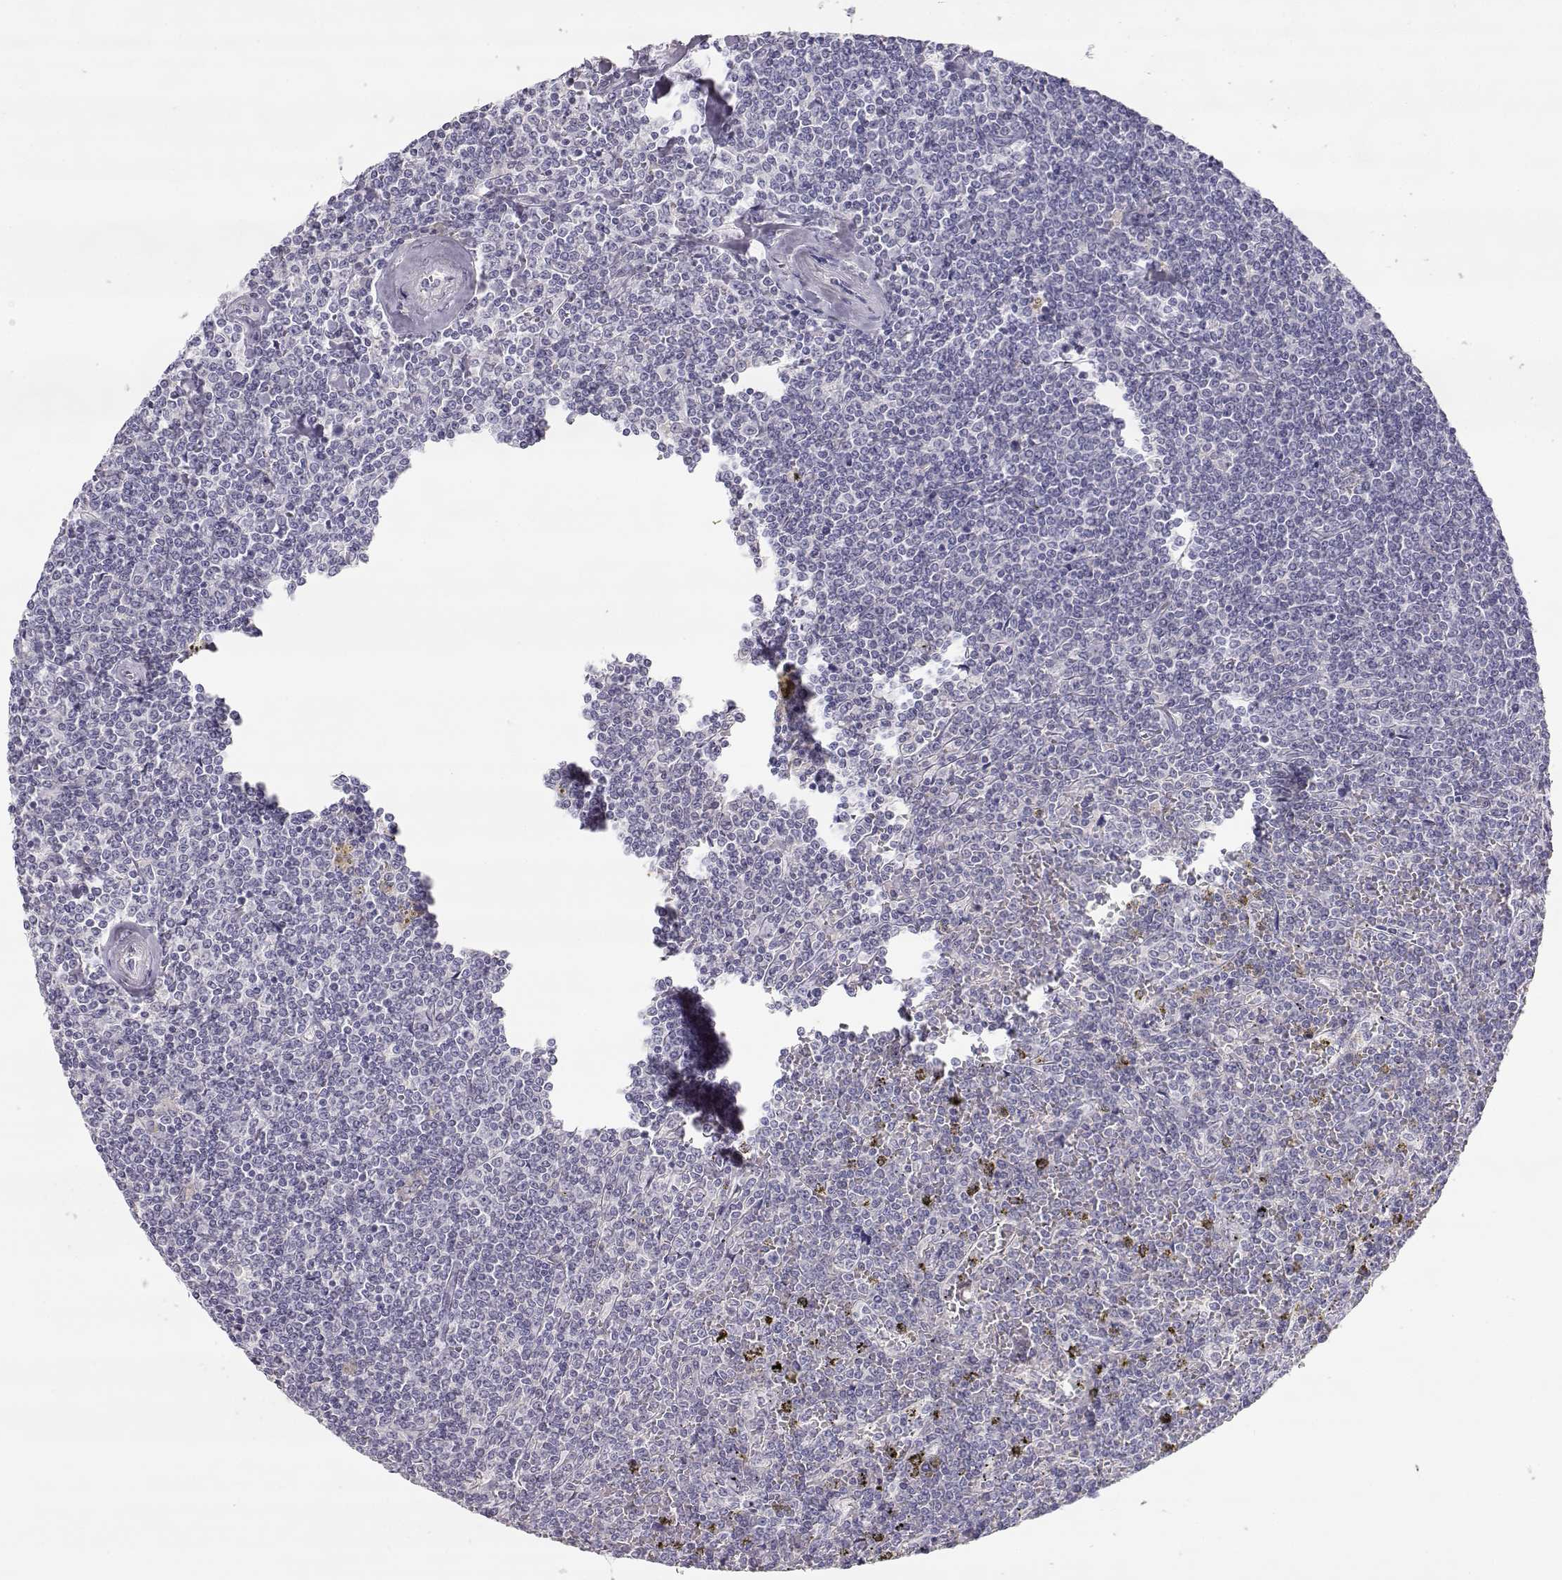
{"staining": {"intensity": "negative", "quantity": "none", "location": "none"}, "tissue": "lymphoma", "cell_type": "Tumor cells", "image_type": "cancer", "snomed": [{"axis": "morphology", "description": "Malignant lymphoma, non-Hodgkin's type, Low grade"}, {"axis": "topography", "description": "Spleen"}], "caption": "Lymphoma stained for a protein using immunohistochemistry (IHC) displays no staining tumor cells.", "gene": "SLCO6A1", "patient": {"sex": "female", "age": 19}}